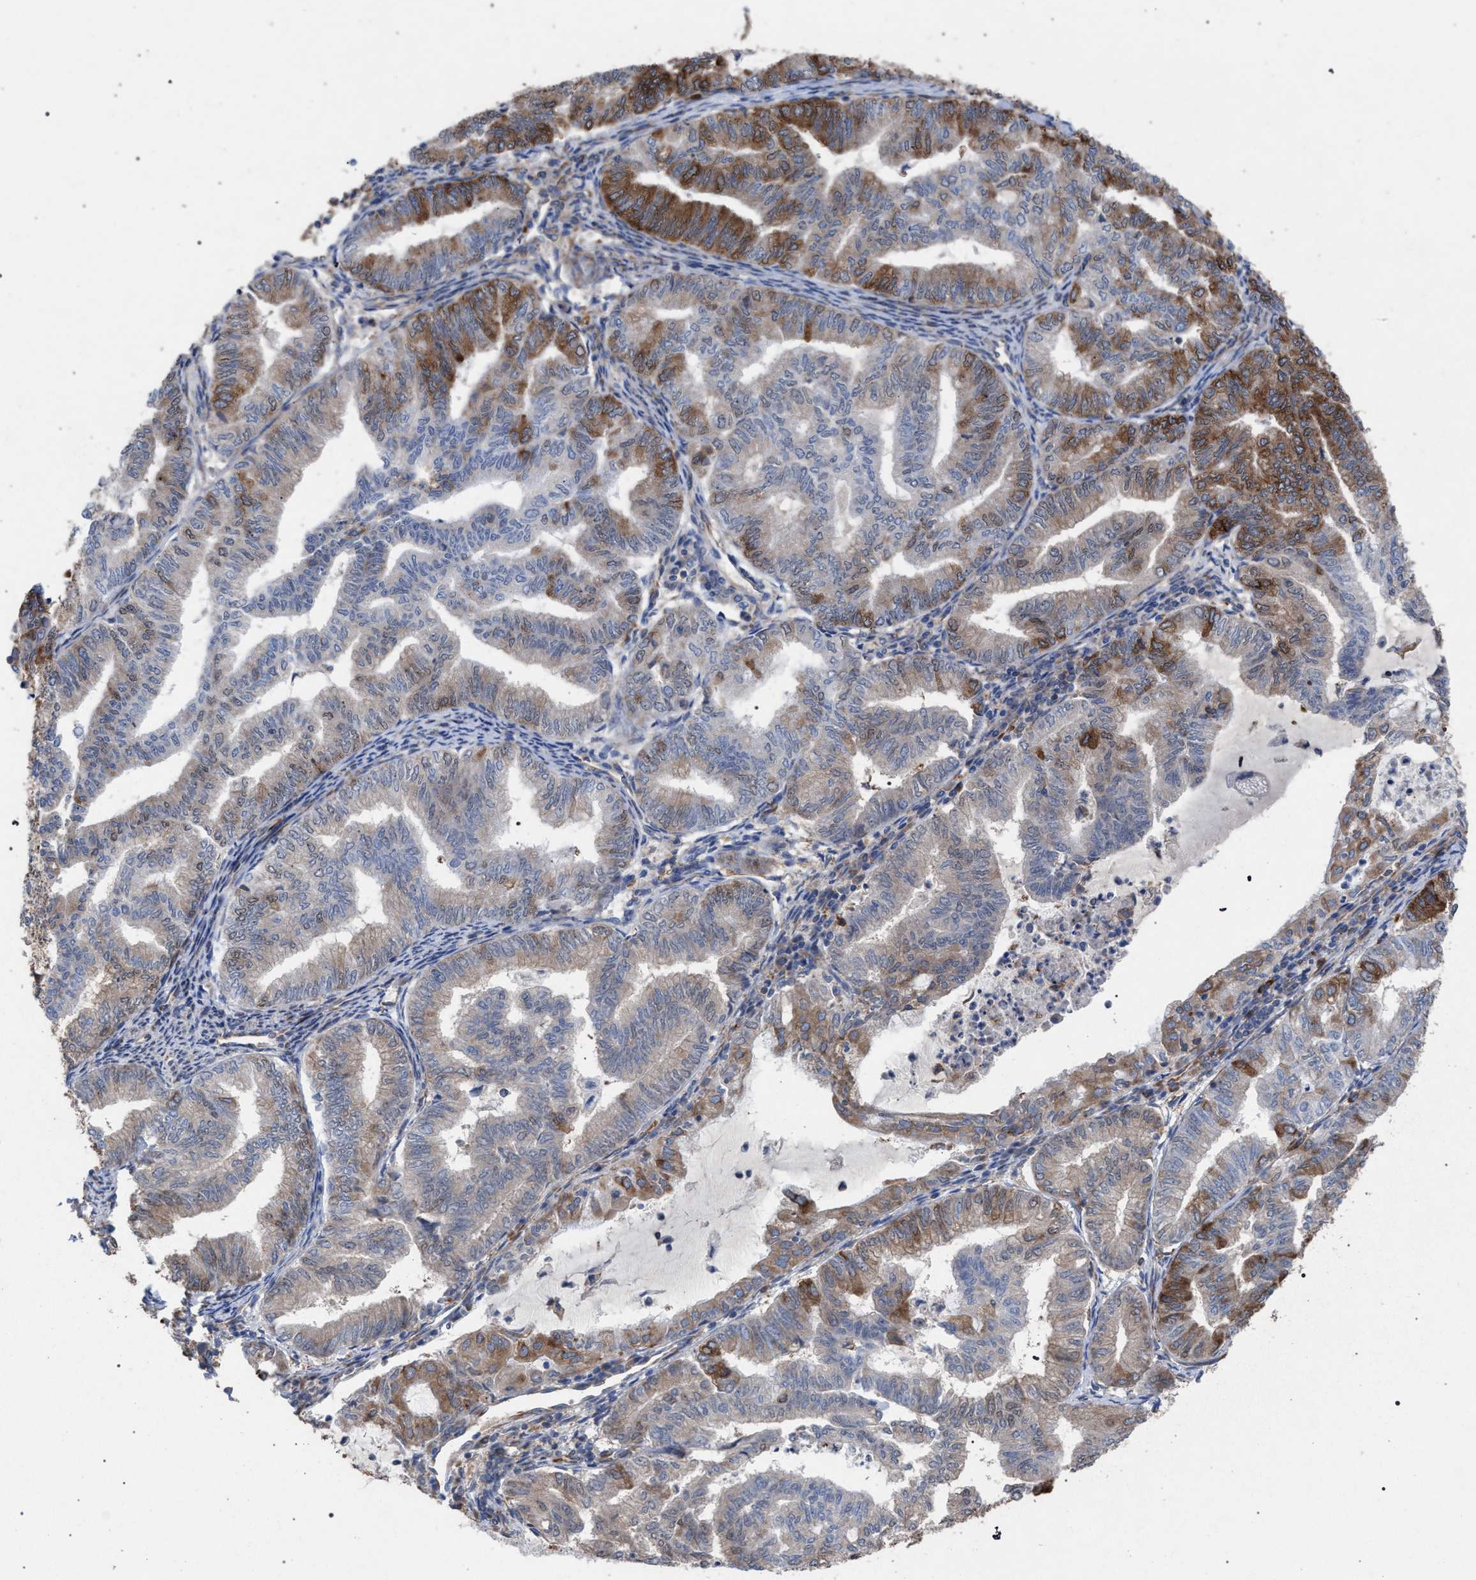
{"staining": {"intensity": "strong", "quantity": "25%-75%", "location": "cytoplasmic/membranous"}, "tissue": "endometrial cancer", "cell_type": "Tumor cells", "image_type": "cancer", "snomed": [{"axis": "morphology", "description": "Adenocarcinoma, NOS"}, {"axis": "topography", "description": "Endometrium"}], "caption": "Immunohistochemical staining of human endometrial cancer (adenocarcinoma) exhibits high levels of strong cytoplasmic/membranous positivity in approximately 25%-75% of tumor cells.", "gene": "CDR2L", "patient": {"sex": "female", "age": 79}}